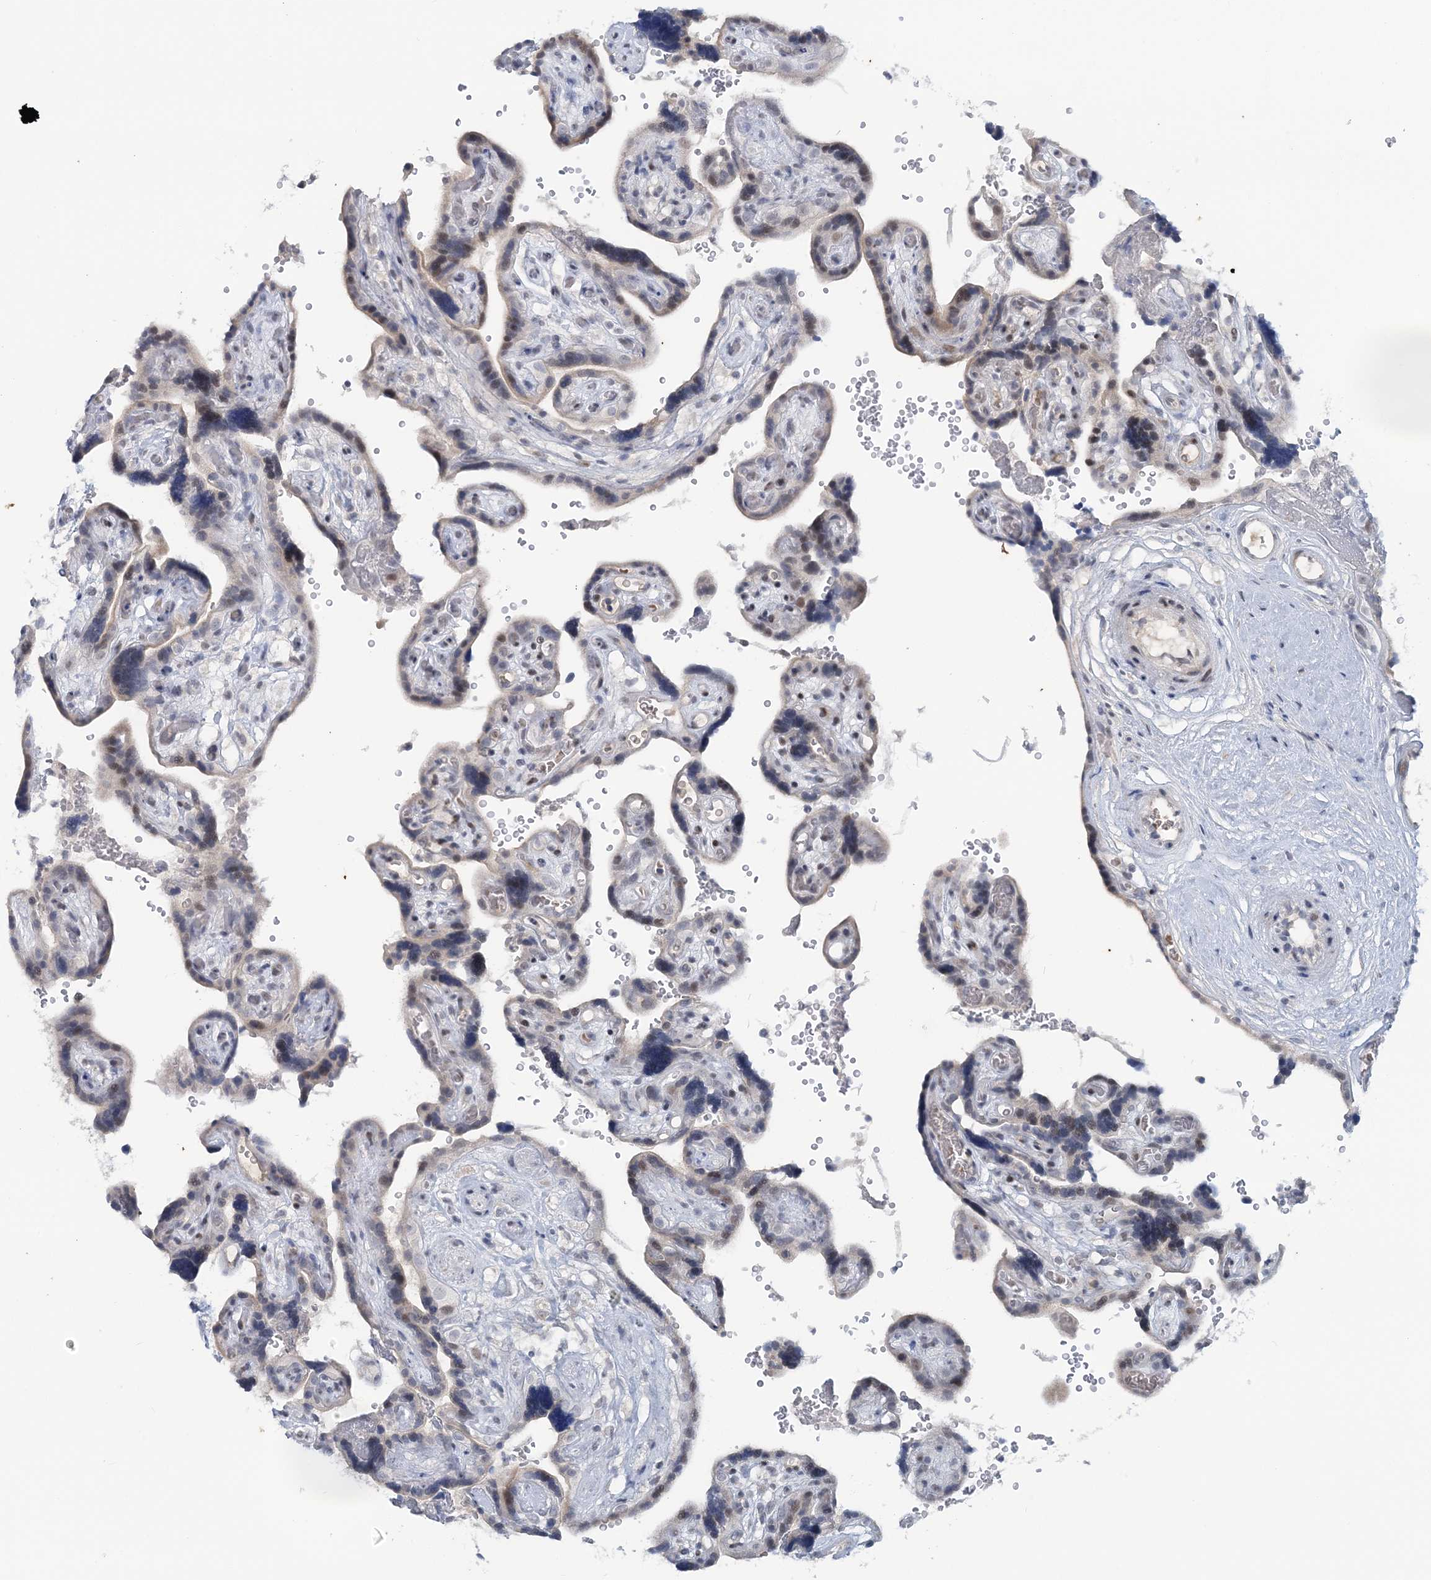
{"staining": {"intensity": "negative", "quantity": "none", "location": "none"}, "tissue": "placenta", "cell_type": "Decidual cells", "image_type": "normal", "snomed": [{"axis": "morphology", "description": "Normal tissue, NOS"}, {"axis": "topography", "description": "Placenta"}], "caption": "Human placenta stained for a protein using IHC exhibits no expression in decidual cells.", "gene": "SNED1", "patient": {"sex": "female", "age": 30}}